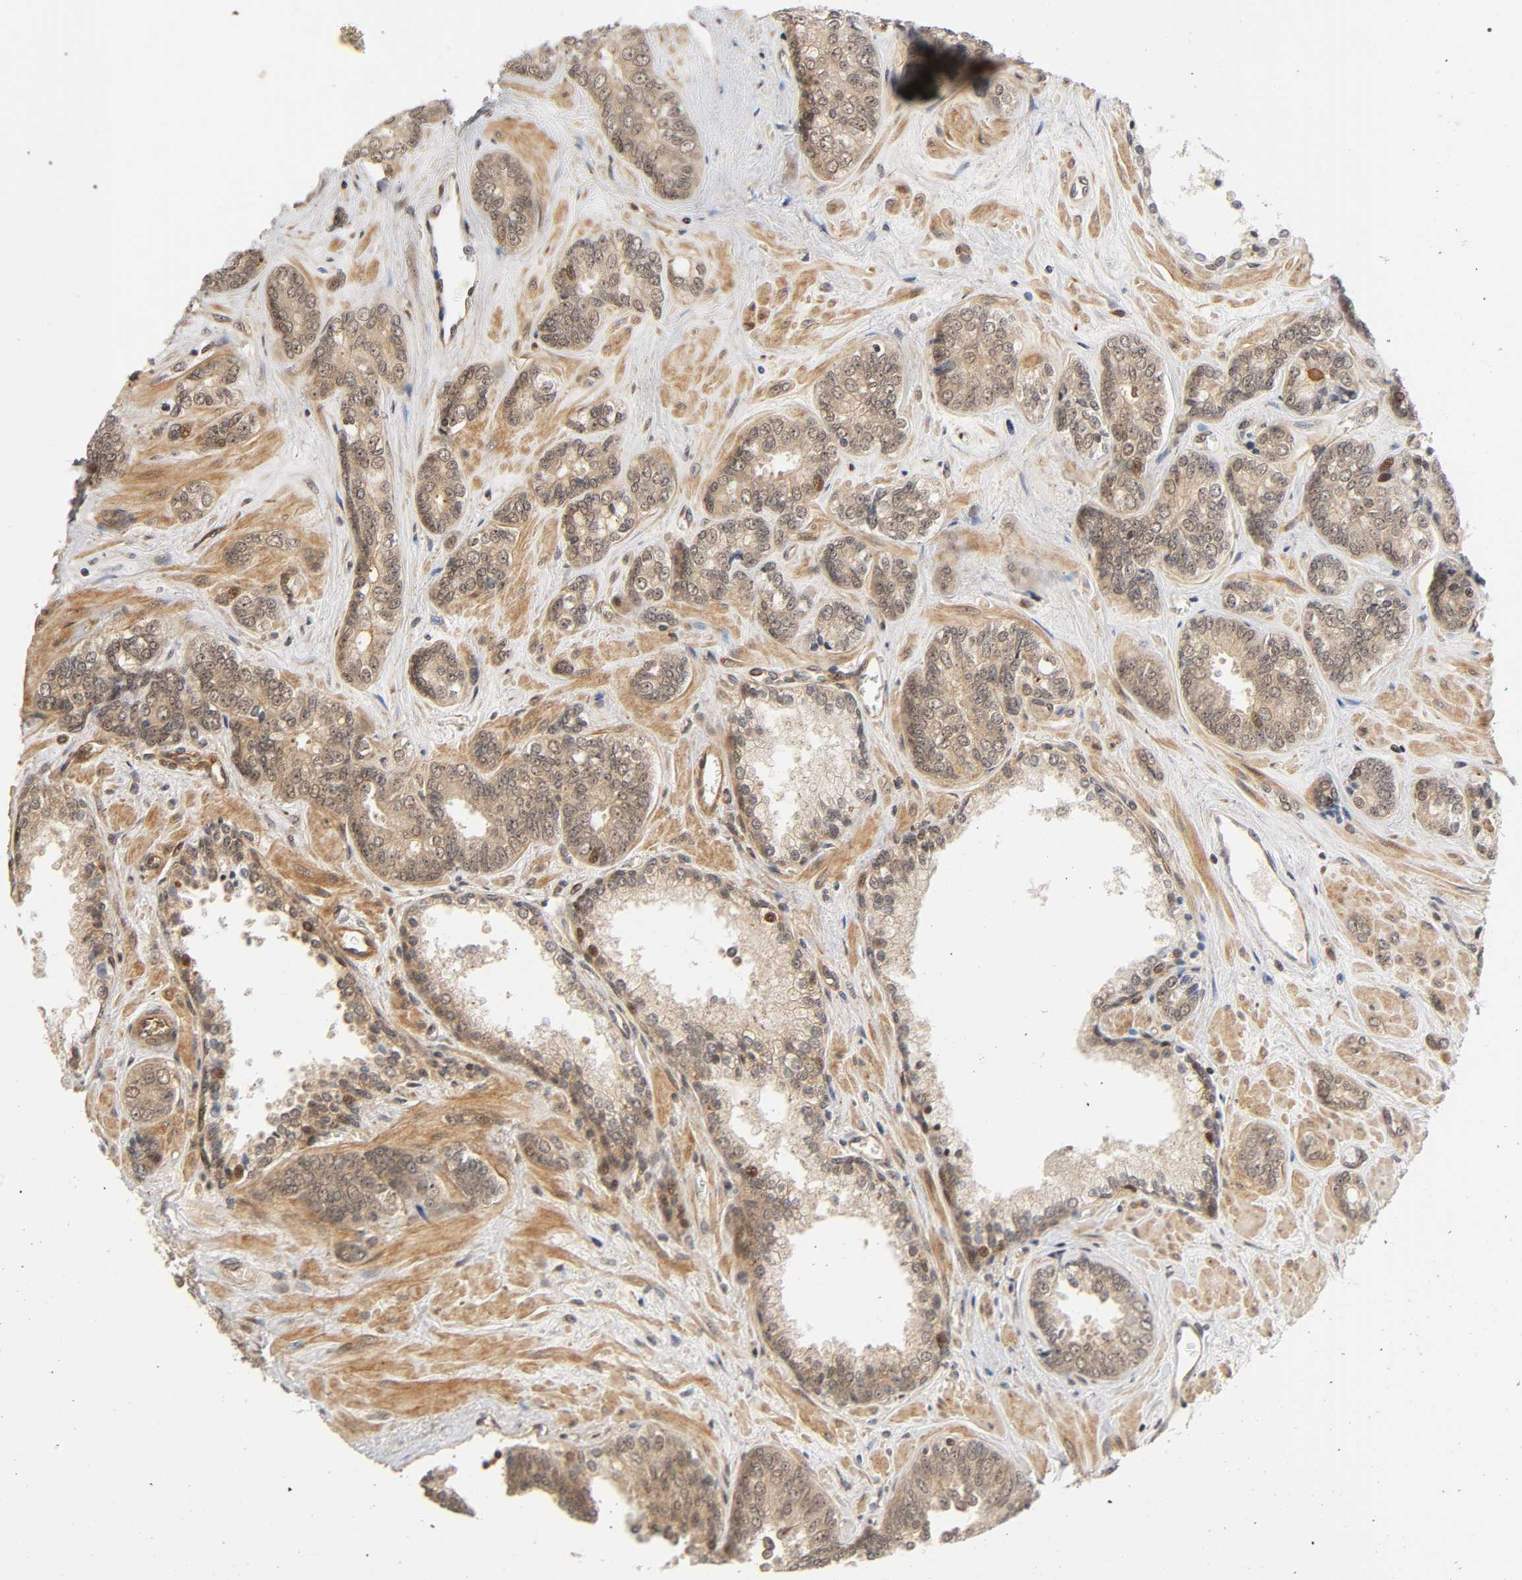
{"staining": {"intensity": "weak", "quantity": ">75%", "location": "cytoplasmic/membranous"}, "tissue": "prostate cancer", "cell_type": "Tumor cells", "image_type": "cancer", "snomed": [{"axis": "morphology", "description": "Adenocarcinoma, High grade"}, {"axis": "topography", "description": "Prostate"}], "caption": "An immunohistochemistry histopathology image of tumor tissue is shown. Protein staining in brown highlights weak cytoplasmic/membranous positivity in prostate cancer (high-grade adenocarcinoma) within tumor cells. (Brightfield microscopy of DAB IHC at high magnification).", "gene": "IQCJ-SCHIP1", "patient": {"sex": "male", "age": 67}}